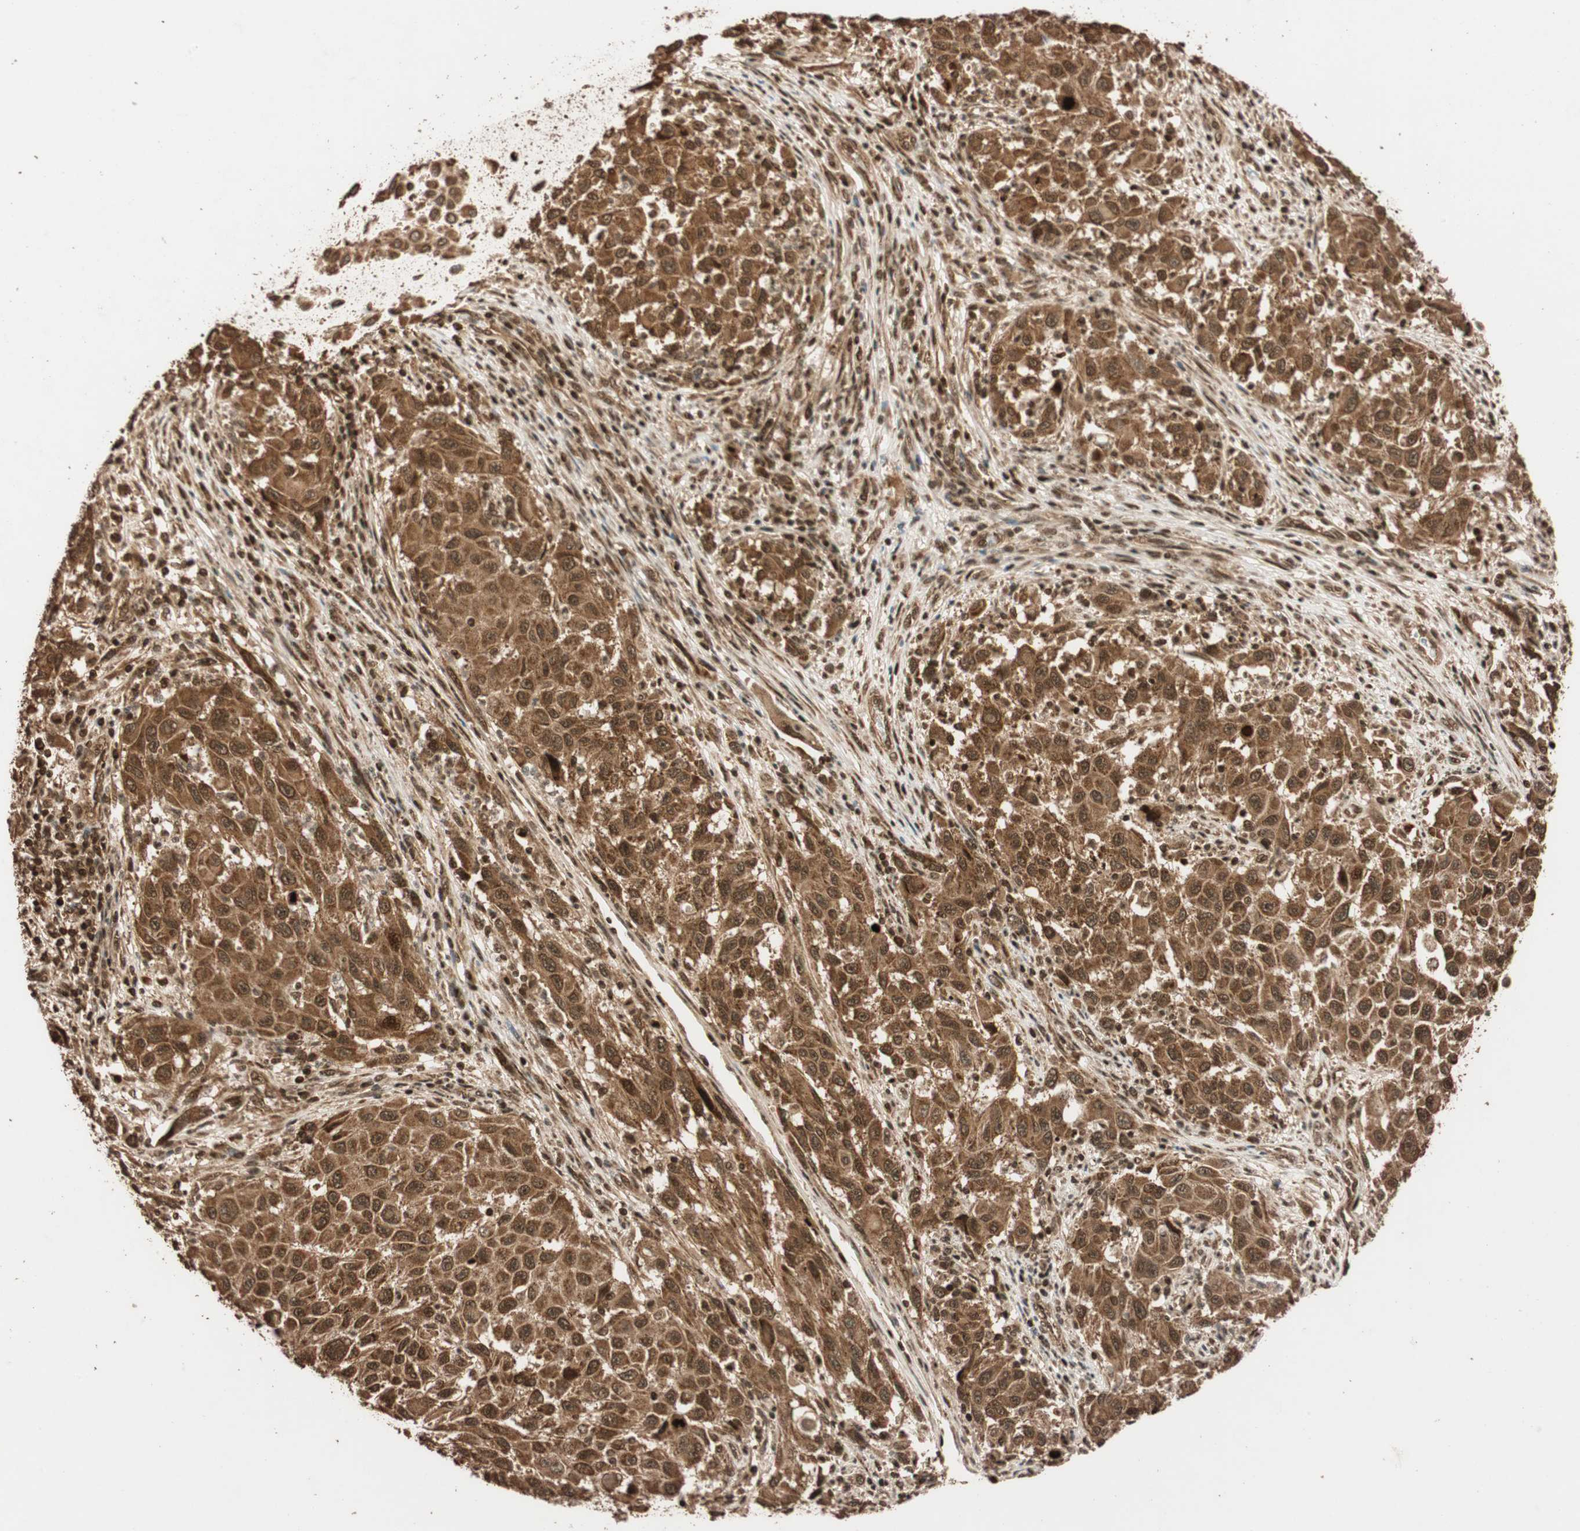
{"staining": {"intensity": "moderate", "quantity": ">75%", "location": "cytoplasmic/membranous,nuclear"}, "tissue": "melanoma", "cell_type": "Tumor cells", "image_type": "cancer", "snomed": [{"axis": "morphology", "description": "Malignant melanoma, Metastatic site"}, {"axis": "topography", "description": "Lymph node"}], "caption": "Malignant melanoma (metastatic site) stained with DAB (3,3'-diaminobenzidine) immunohistochemistry (IHC) reveals medium levels of moderate cytoplasmic/membranous and nuclear positivity in about >75% of tumor cells.", "gene": "ALKBH5", "patient": {"sex": "male", "age": 61}}